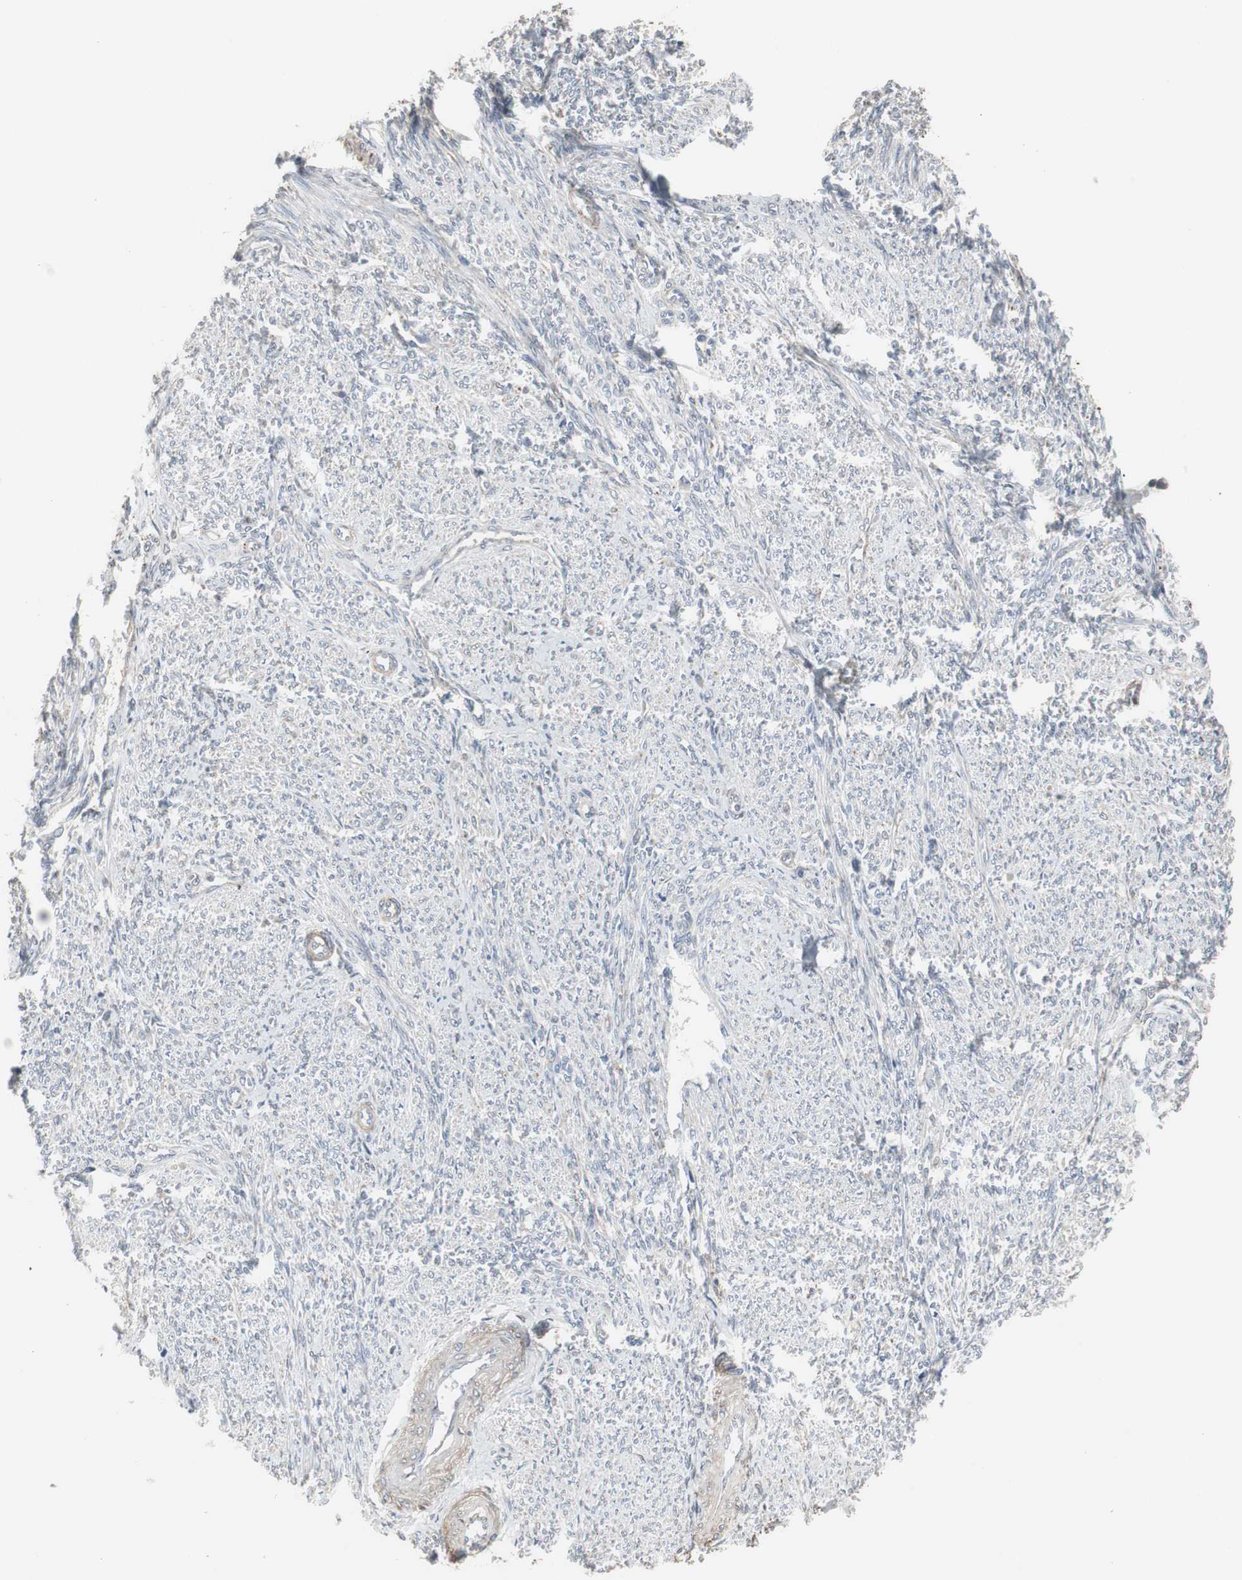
{"staining": {"intensity": "negative", "quantity": "none", "location": "none"}, "tissue": "smooth muscle", "cell_type": "Smooth muscle cells", "image_type": "normal", "snomed": [{"axis": "morphology", "description": "Normal tissue, NOS"}, {"axis": "topography", "description": "Smooth muscle"}], "caption": "Immunohistochemistry image of unremarkable smooth muscle stained for a protein (brown), which displays no positivity in smooth muscle cells.", "gene": "GBA1", "patient": {"sex": "female", "age": 65}}